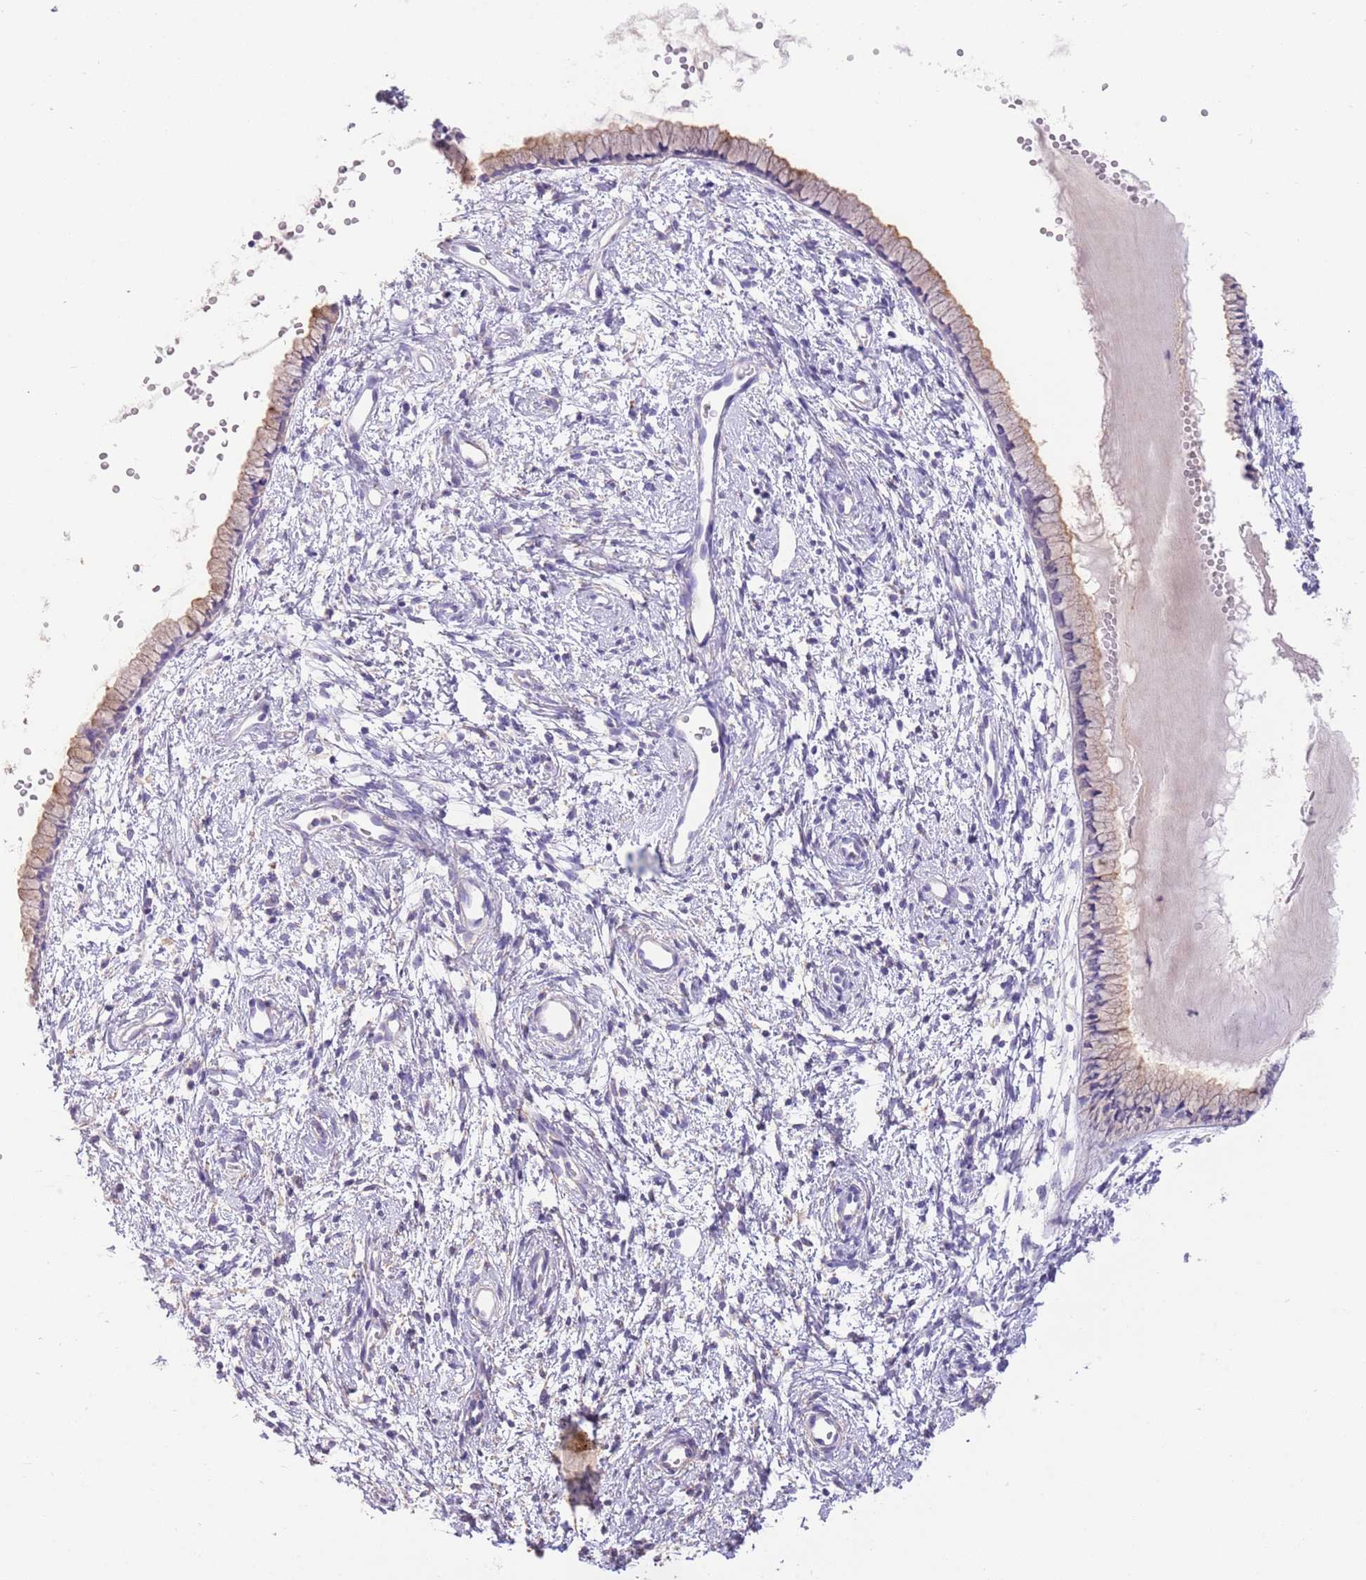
{"staining": {"intensity": "weak", "quantity": "25%-75%", "location": "cytoplasmic/membranous"}, "tissue": "cervix", "cell_type": "Glandular cells", "image_type": "normal", "snomed": [{"axis": "morphology", "description": "Normal tissue, NOS"}, {"axis": "topography", "description": "Cervix"}], "caption": "Immunohistochemistry (IHC) of benign cervix exhibits low levels of weak cytoplasmic/membranous positivity in approximately 25%-75% of glandular cells.", "gene": "SFTPA1", "patient": {"sex": "female", "age": 57}}